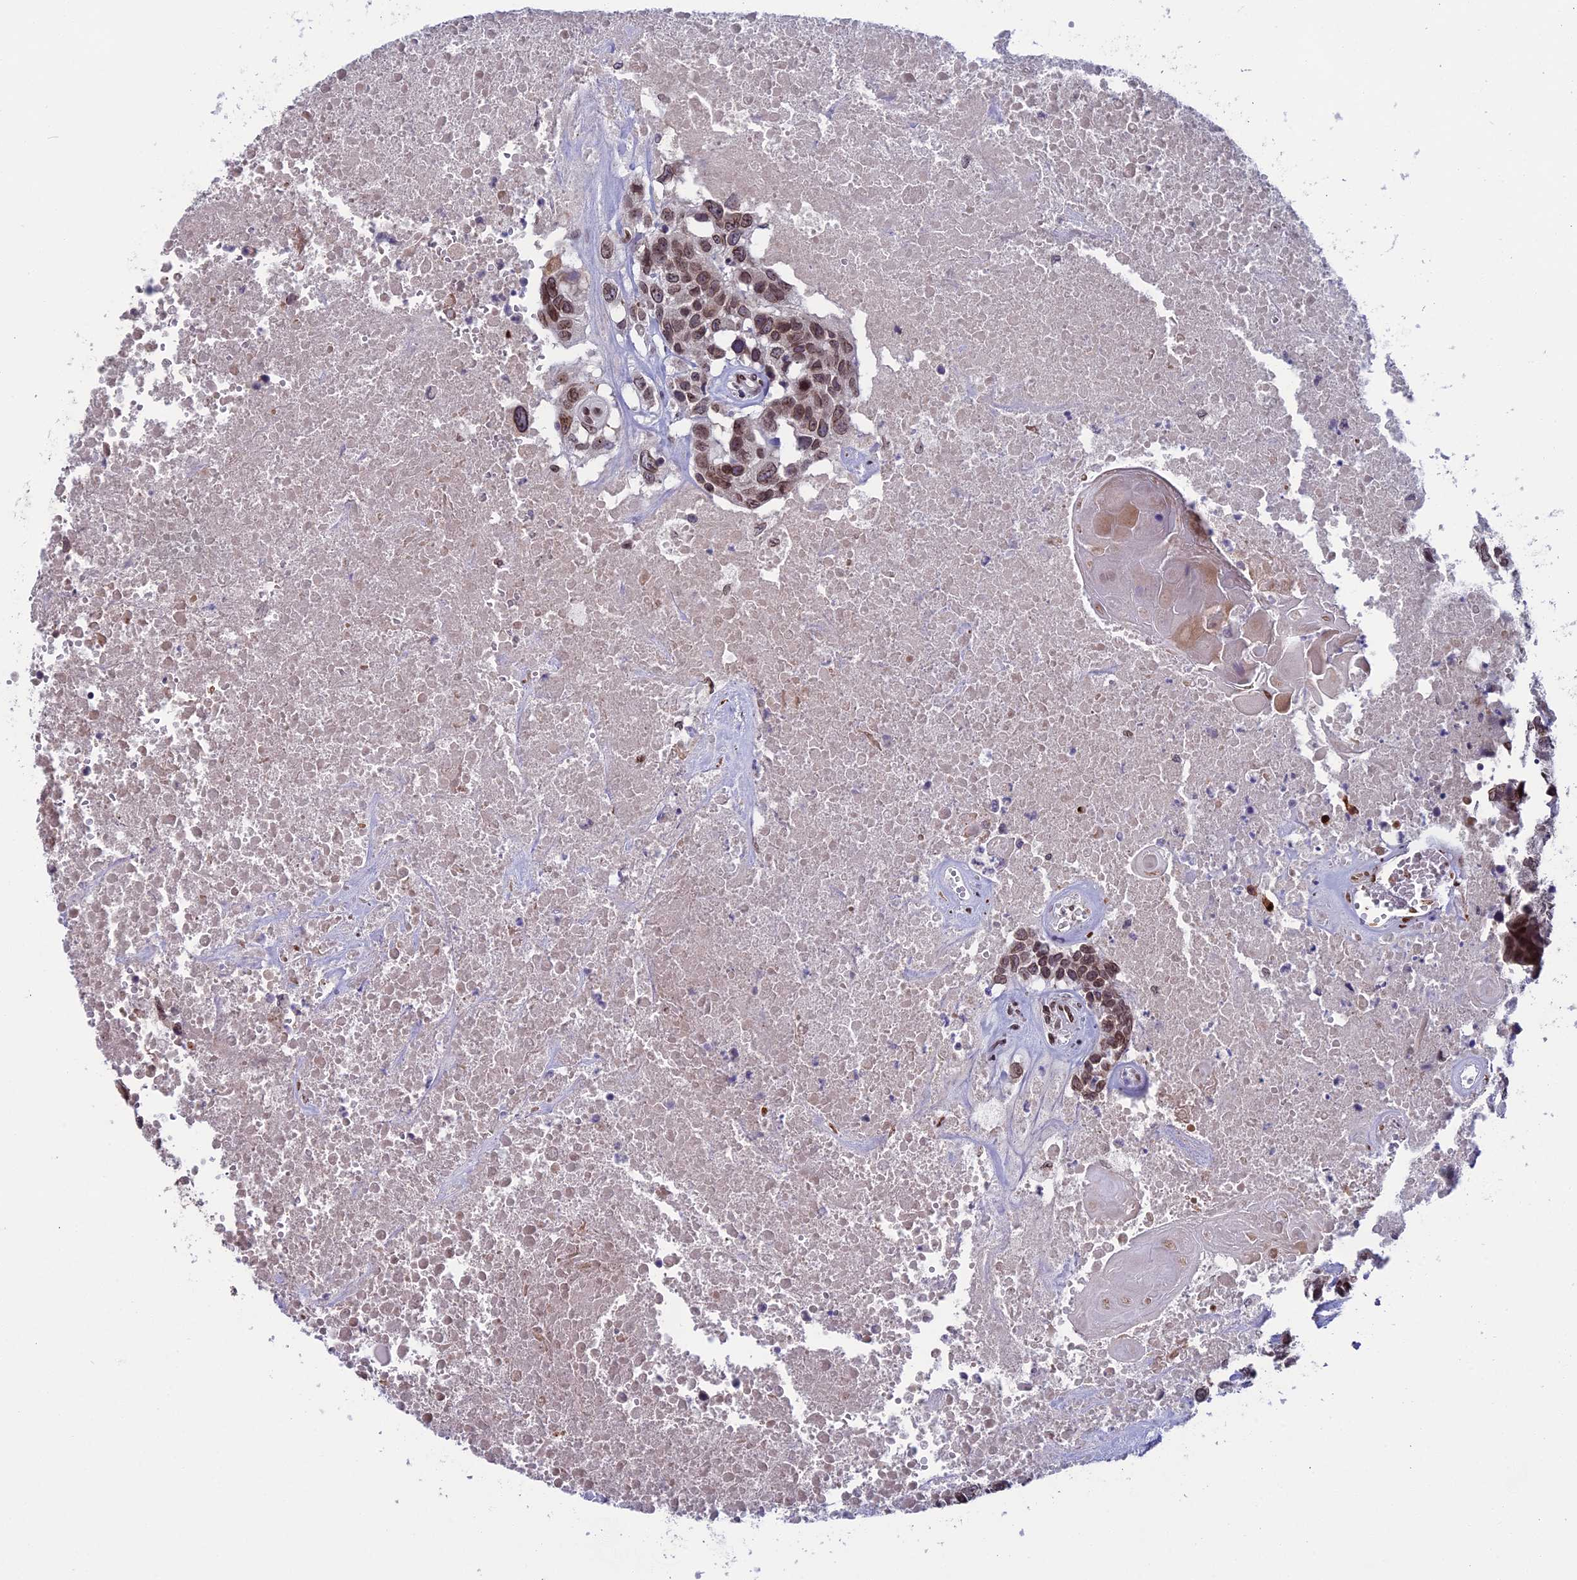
{"staining": {"intensity": "moderate", "quantity": ">75%", "location": "nuclear"}, "tissue": "head and neck cancer", "cell_type": "Tumor cells", "image_type": "cancer", "snomed": [{"axis": "morphology", "description": "Squamous cell carcinoma, NOS"}, {"axis": "topography", "description": "Head-Neck"}], "caption": "Immunohistochemical staining of human squamous cell carcinoma (head and neck) shows medium levels of moderate nuclear staining in approximately >75% of tumor cells.", "gene": "GPSM1", "patient": {"sex": "male", "age": 66}}